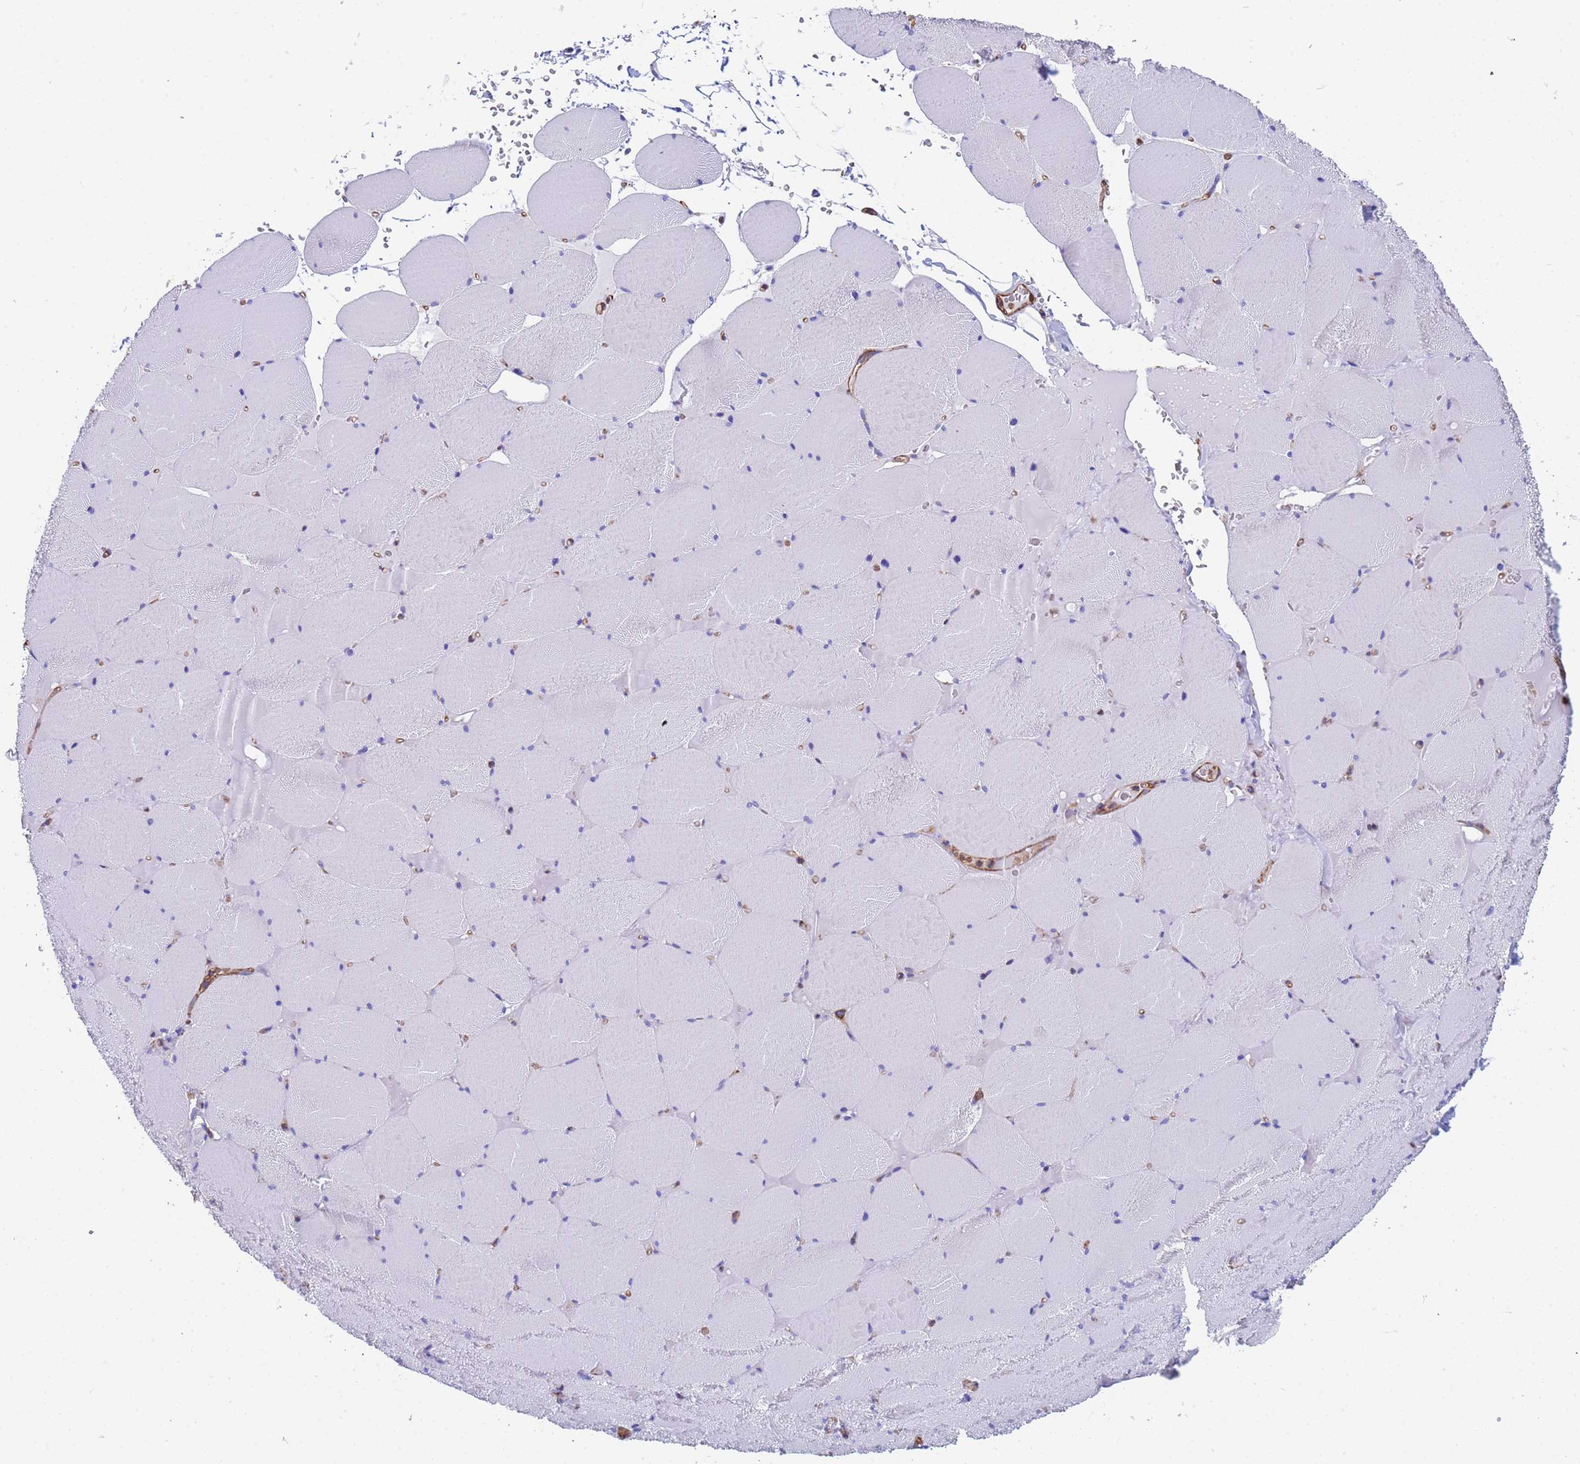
{"staining": {"intensity": "negative", "quantity": "none", "location": "none"}, "tissue": "skeletal muscle", "cell_type": "Myocytes", "image_type": "normal", "snomed": [{"axis": "morphology", "description": "Normal tissue, NOS"}, {"axis": "topography", "description": "Skeletal muscle"}, {"axis": "topography", "description": "Head-Neck"}], "caption": "This is an immunohistochemistry histopathology image of unremarkable human skeletal muscle. There is no expression in myocytes.", "gene": "MYL12A", "patient": {"sex": "male", "age": 66}}